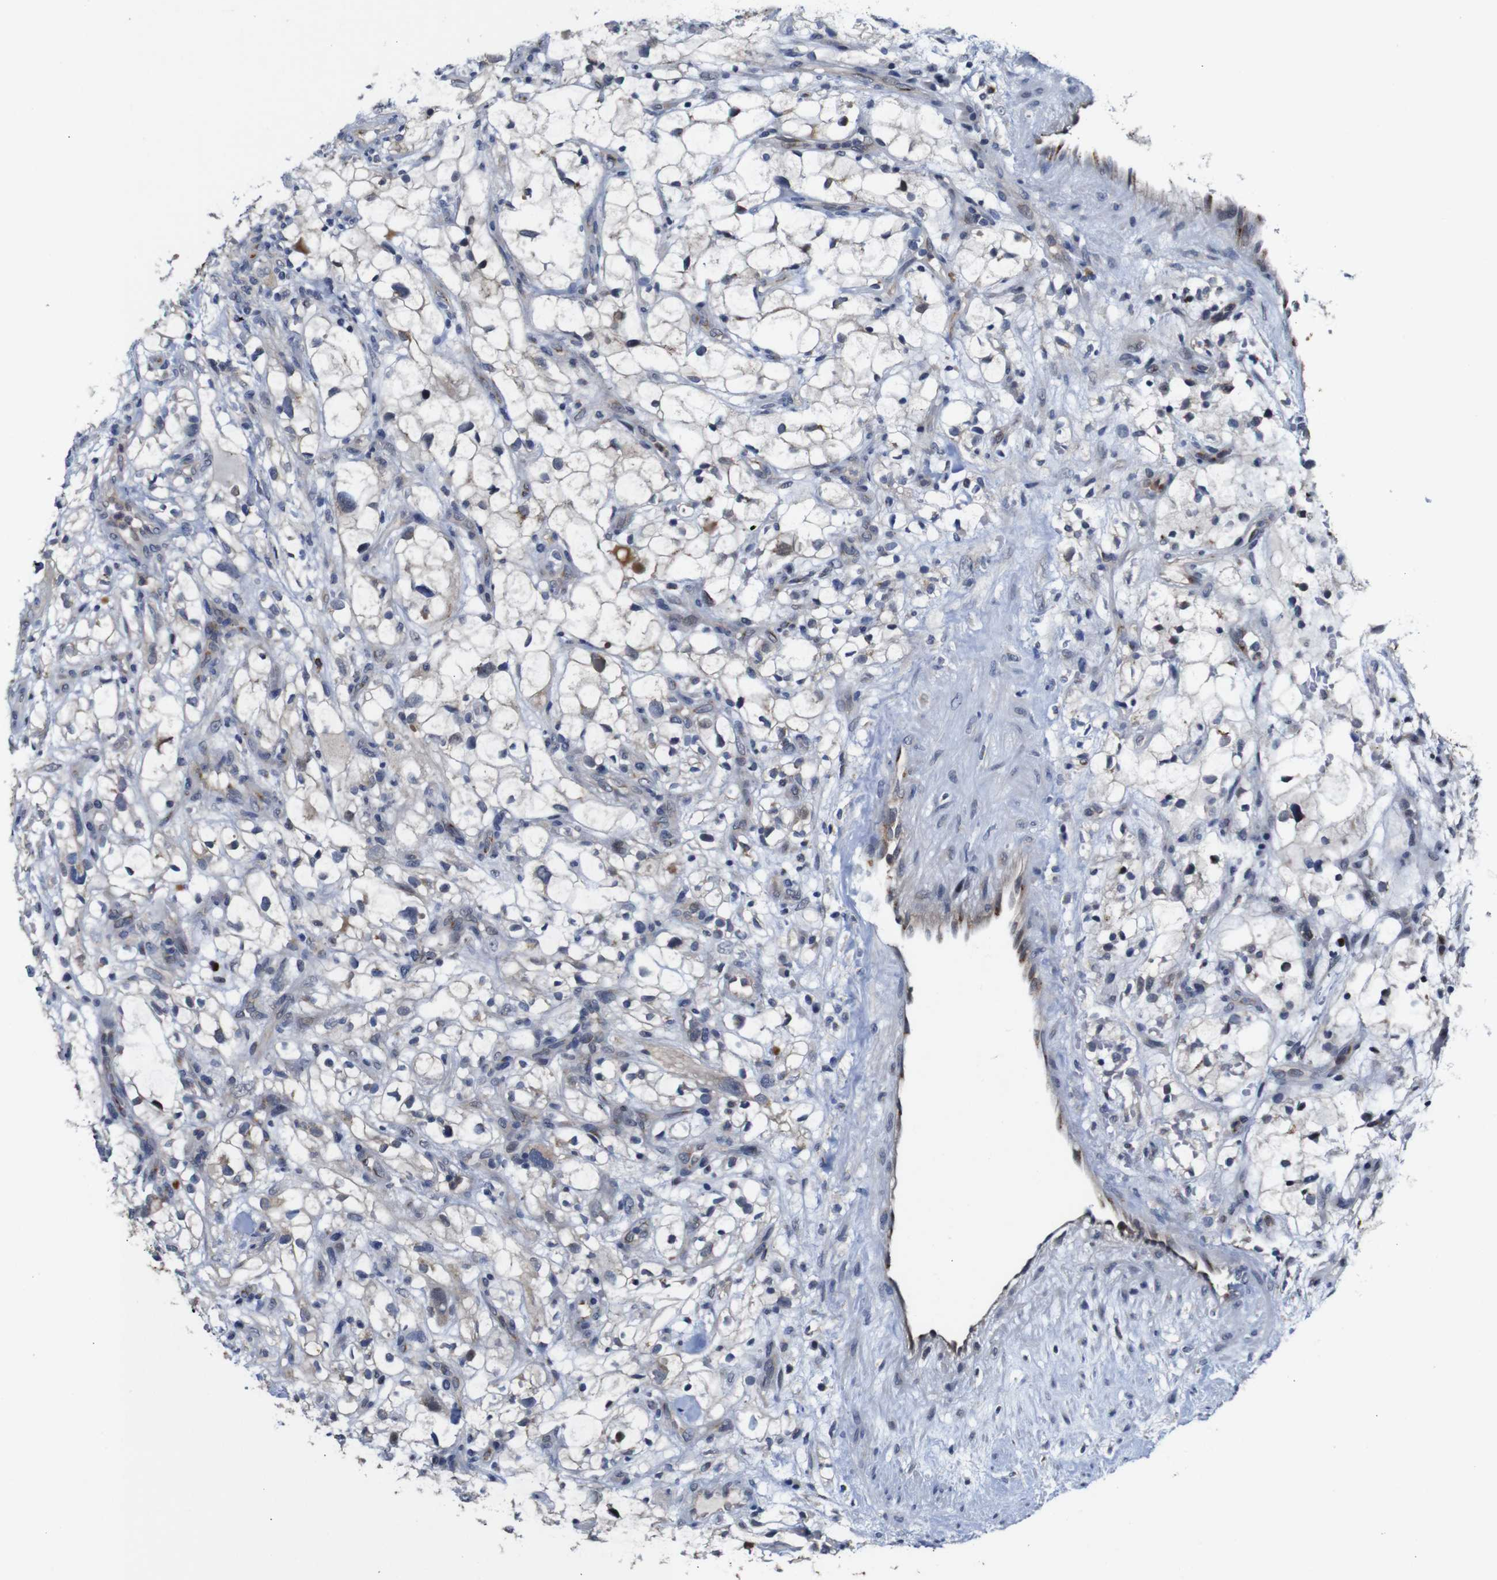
{"staining": {"intensity": "negative", "quantity": "none", "location": "none"}, "tissue": "renal cancer", "cell_type": "Tumor cells", "image_type": "cancer", "snomed": [{"axis": "morphology", "description": "Adenocarcinoma, NOS"}, {"axis": "topography", "description": "Kidney"}], "caption": "High power microscopy micrograph of an immunohistochemistry image of renal cancer (adenocarcinoma), revealing no significant positivity in tumor cells.", "gene": "FURIN", "patient": {"sex": "female", "age": 60}}